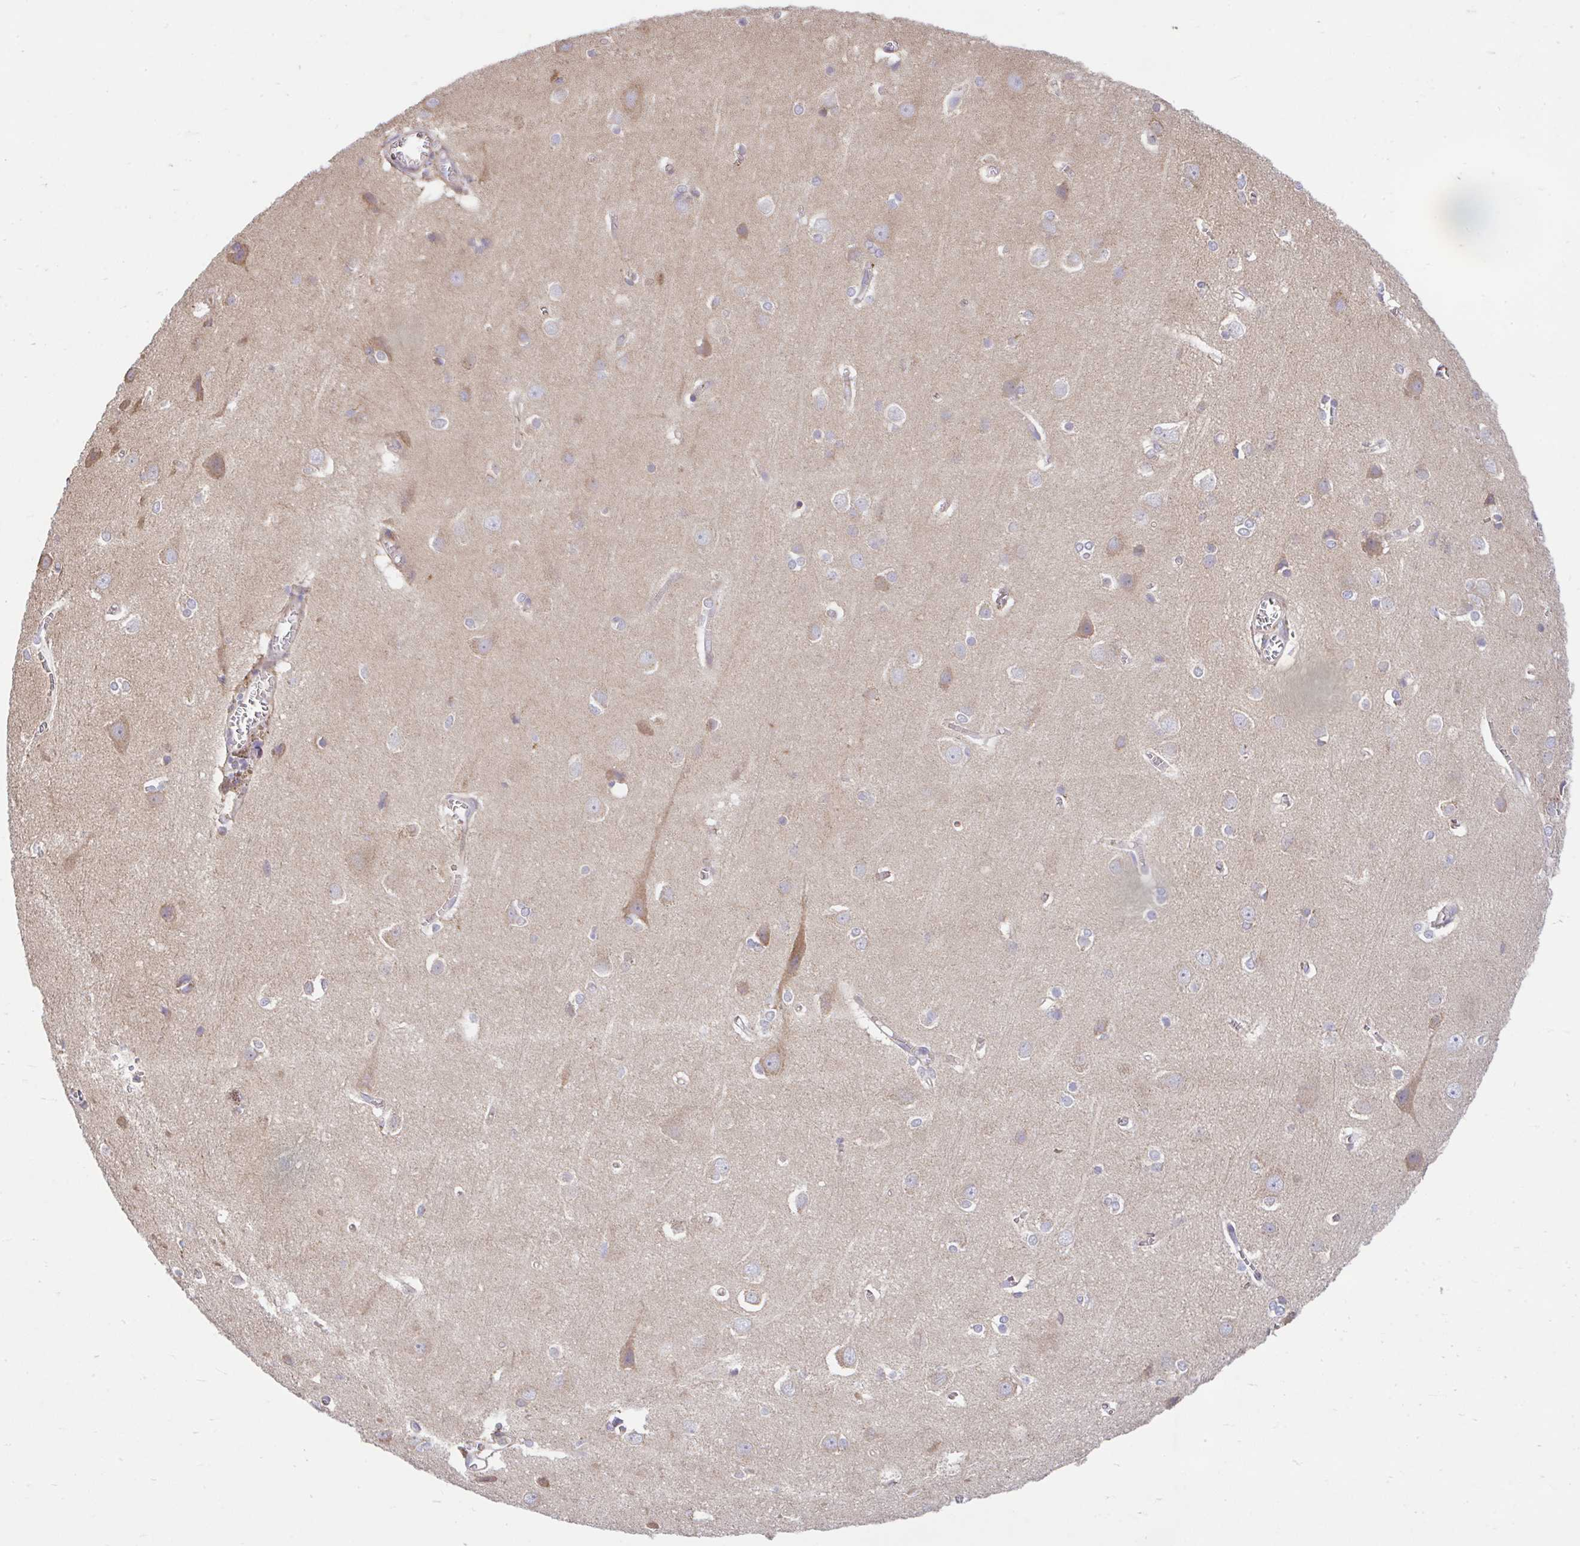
{"staining": {"intensity": "weak", "quantity": "25%-75%", "location": "cytoplasmic/membranous"}, "tissue": "cerebral cortex", "cell_type": "Endothelial cells", "image_type": "normal", "snomed": [{"axis": "morphology", "description": "Normal tissue, NOS"}, {"axis": "topography", "description": "Cerebral cortex"}], "caption": "A brown stain labels weak cytoplasmic/membranous expression of a protein in endothelial cells of benign human cerebral cortex. (IHC, brightfield microscopy, high magnification).", "gene": "RALBP1", "patient": {"sex": "male", "age": 37}}